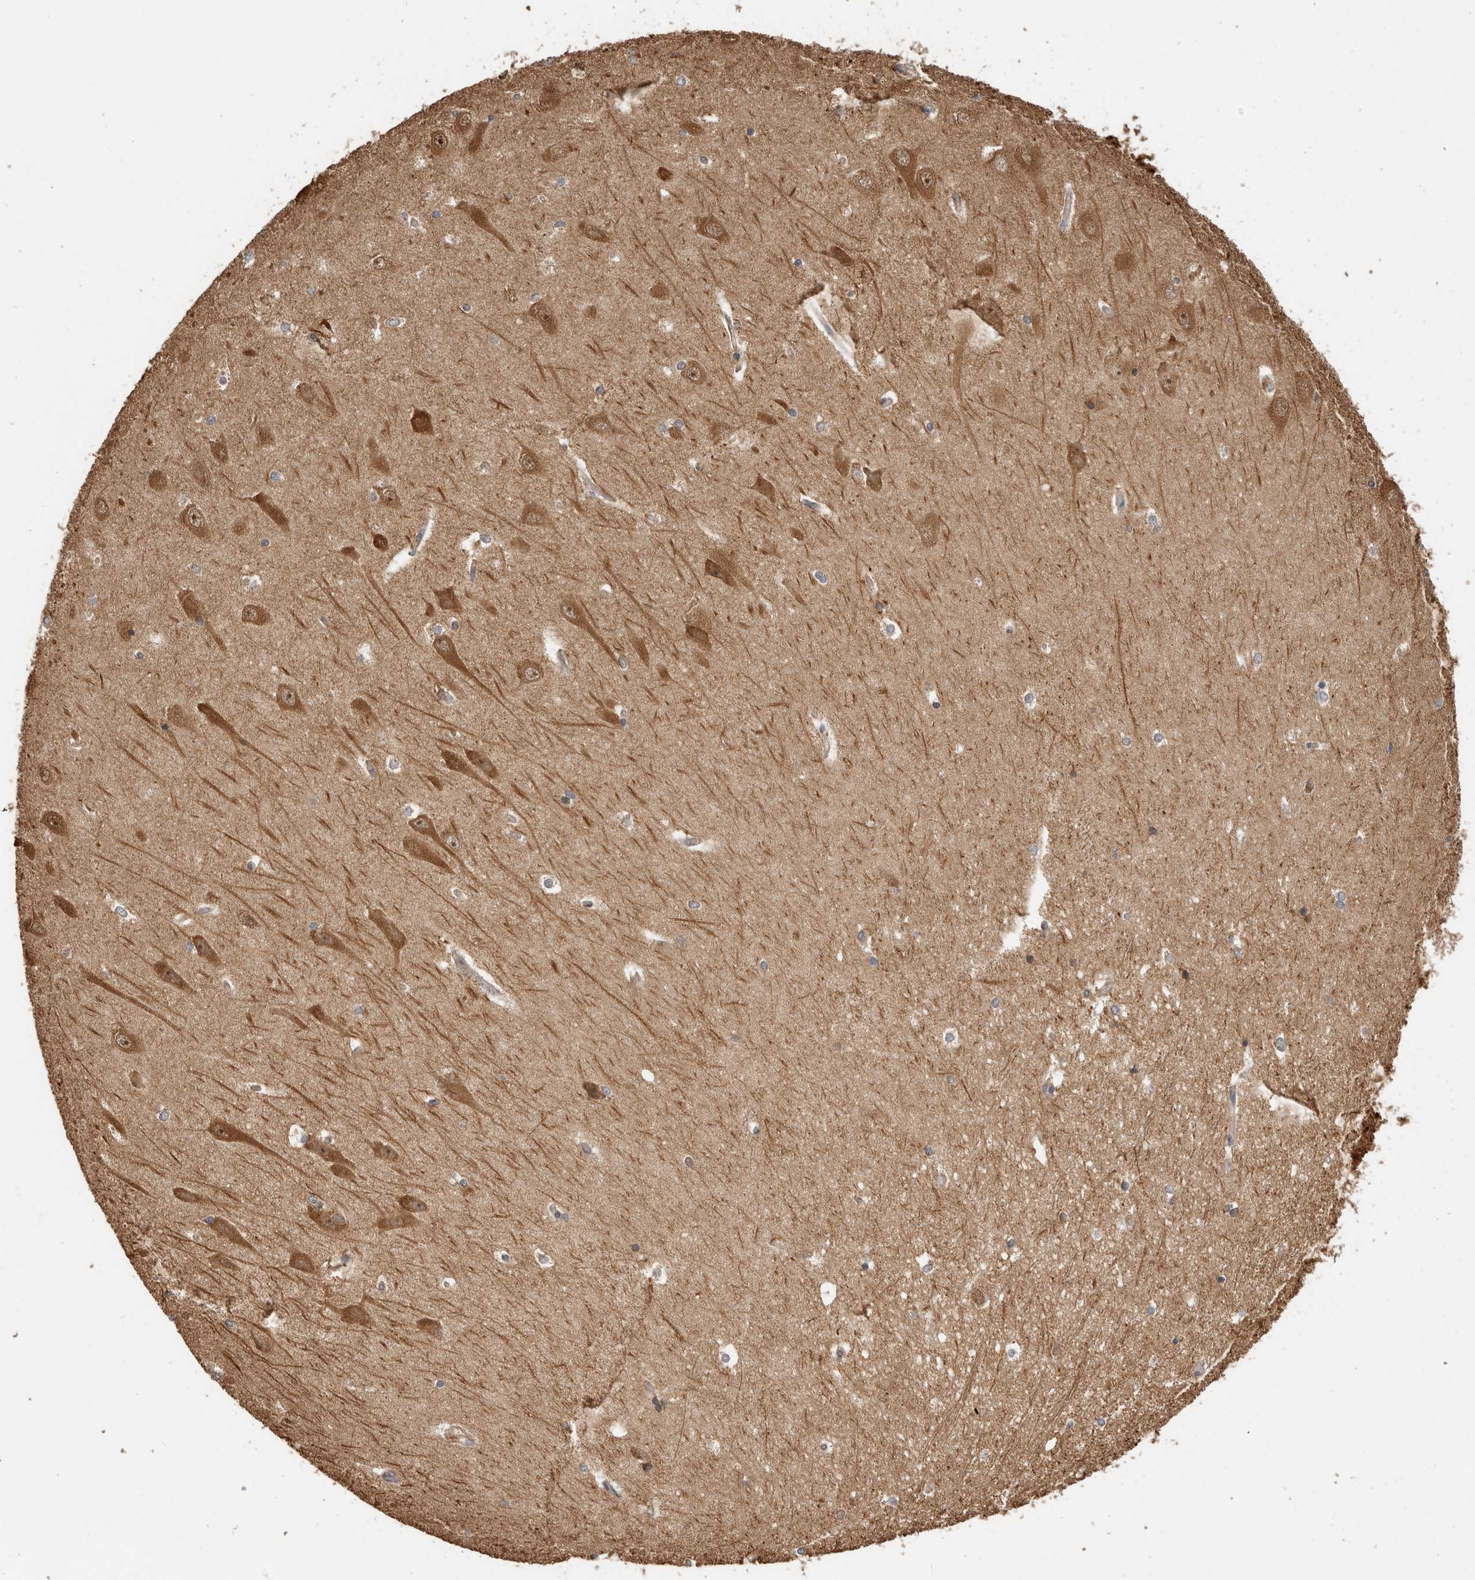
{"staining": {"intensity": "moderate", "quantity": "25%-75%", "location": "cytoplasmic/membranous"}, "tissue": "hippocampus", "cell_type": "Glial cells", "image_type": "normal", "snomed": [{"axis": "morphology", "description": "Normal tissue, NOS"}, {"axis": "topography", "description": "Hippocampus"}], "caption": "This histopathology image exhibits immunohistochemistry staining of normal hippocampus, with medium moderate cytoplasmic/membranous staining in about 25%-75% of glial cells.", "gene": "PCDHB15", "patient": {"sex": "male", "age": 45}}